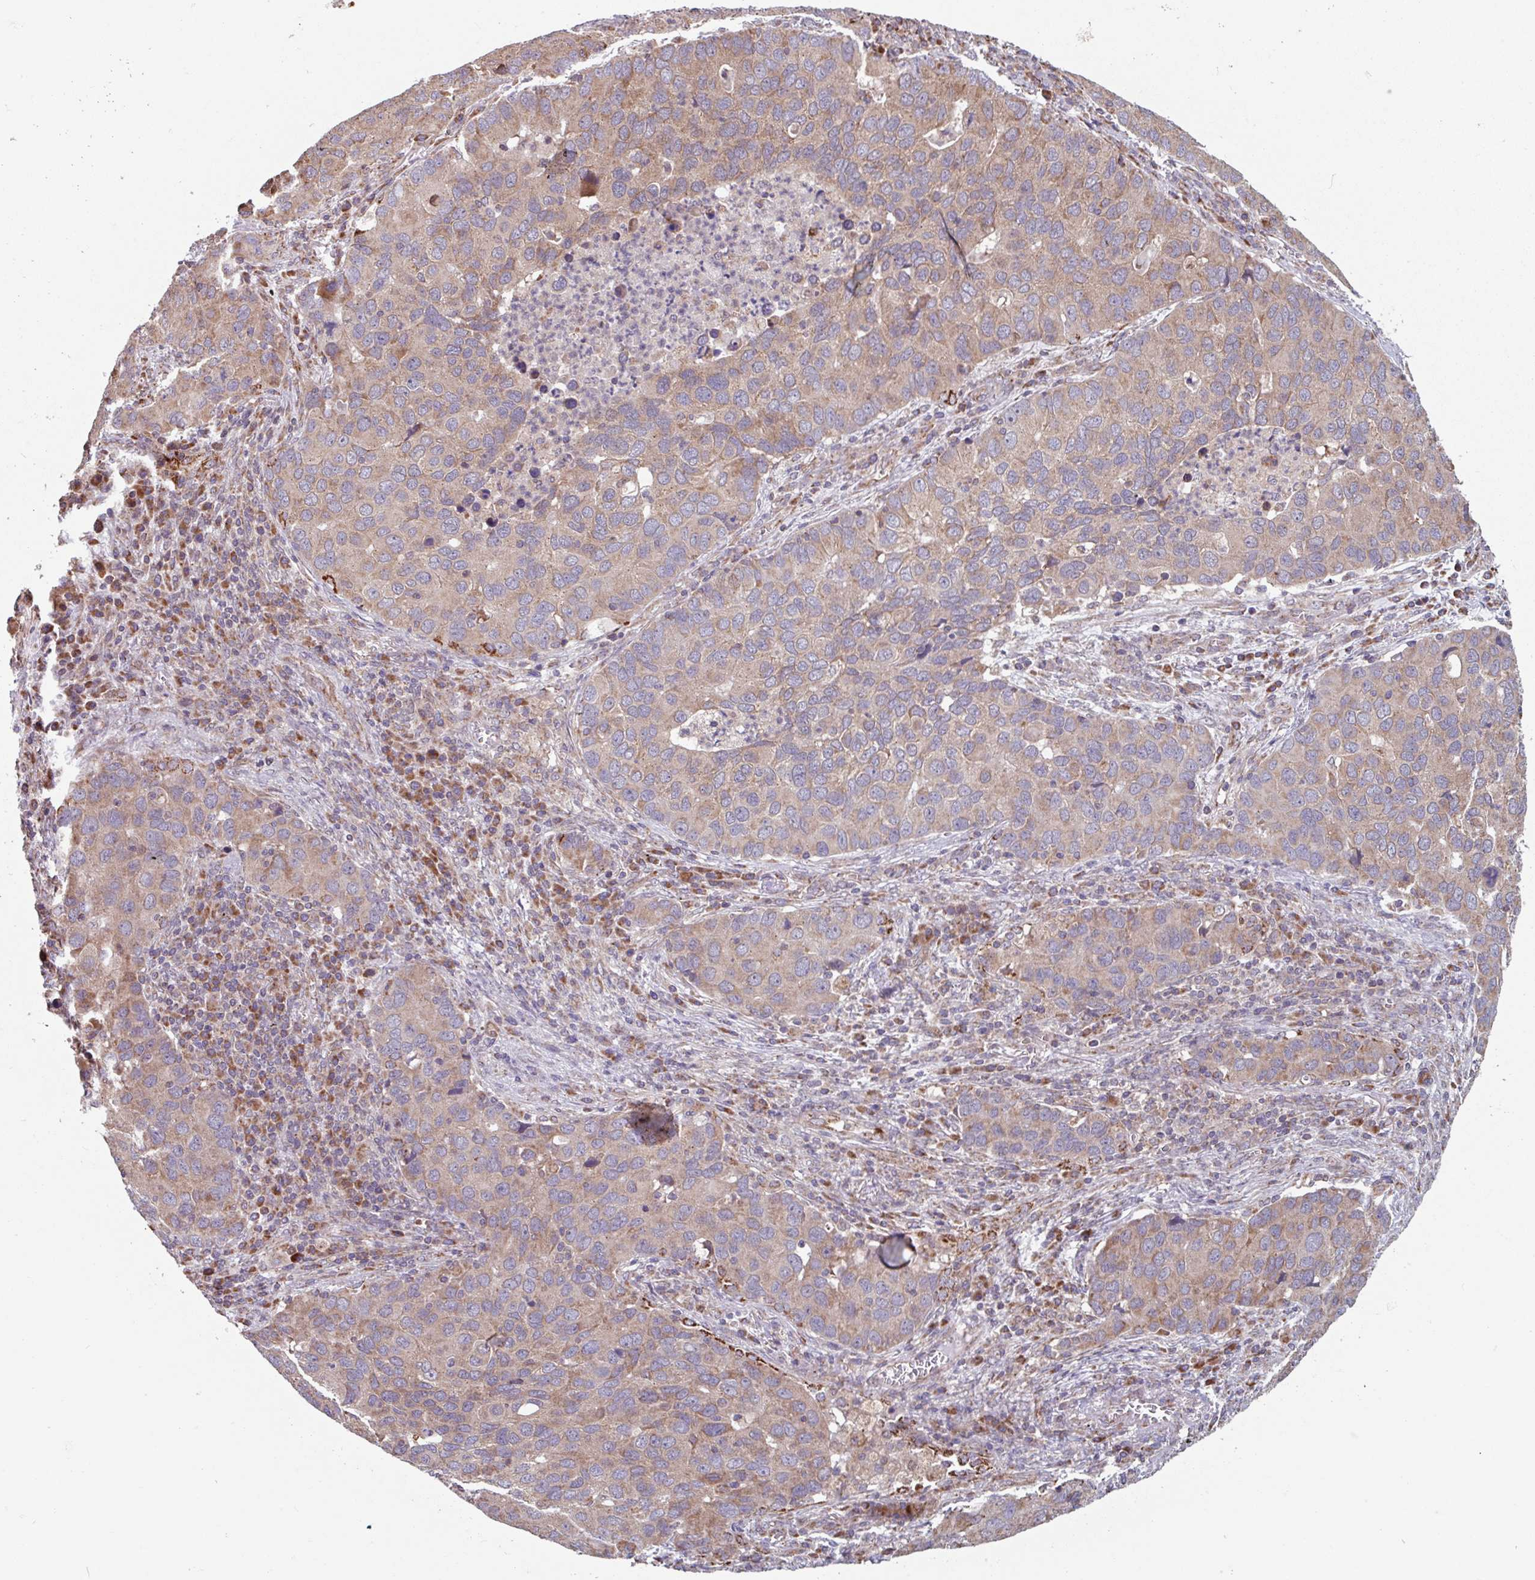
{"staining": {"intensity": "weak", "quantity": ">75%", "location": "cytoplasmic/membranous"}, "tissue": "lung cancer", "cell_type": "Tumor cells", "image_type": "cancer", "snomed": [{"axis": "morphology", "description": "Aneuploidy"}, {"axis": "morphology", "description": "Adenocarcinoma, NOS"}, {"axis": "topography", "description": "Lymph node"}, {"axis": "topography", "description": "Lung"}], "caption": "Immunohistochemistry (DAB (3,3'-diaminobenzidine)) staining of lung cancer demonstrates weak cytoplasmic/membranous protein expression in approximately >75% of tumor cells. (IHC, brightfield microscopy, high magnification).", "gene": "COX7C", "patient": {"sex": "female", "age": 74}}